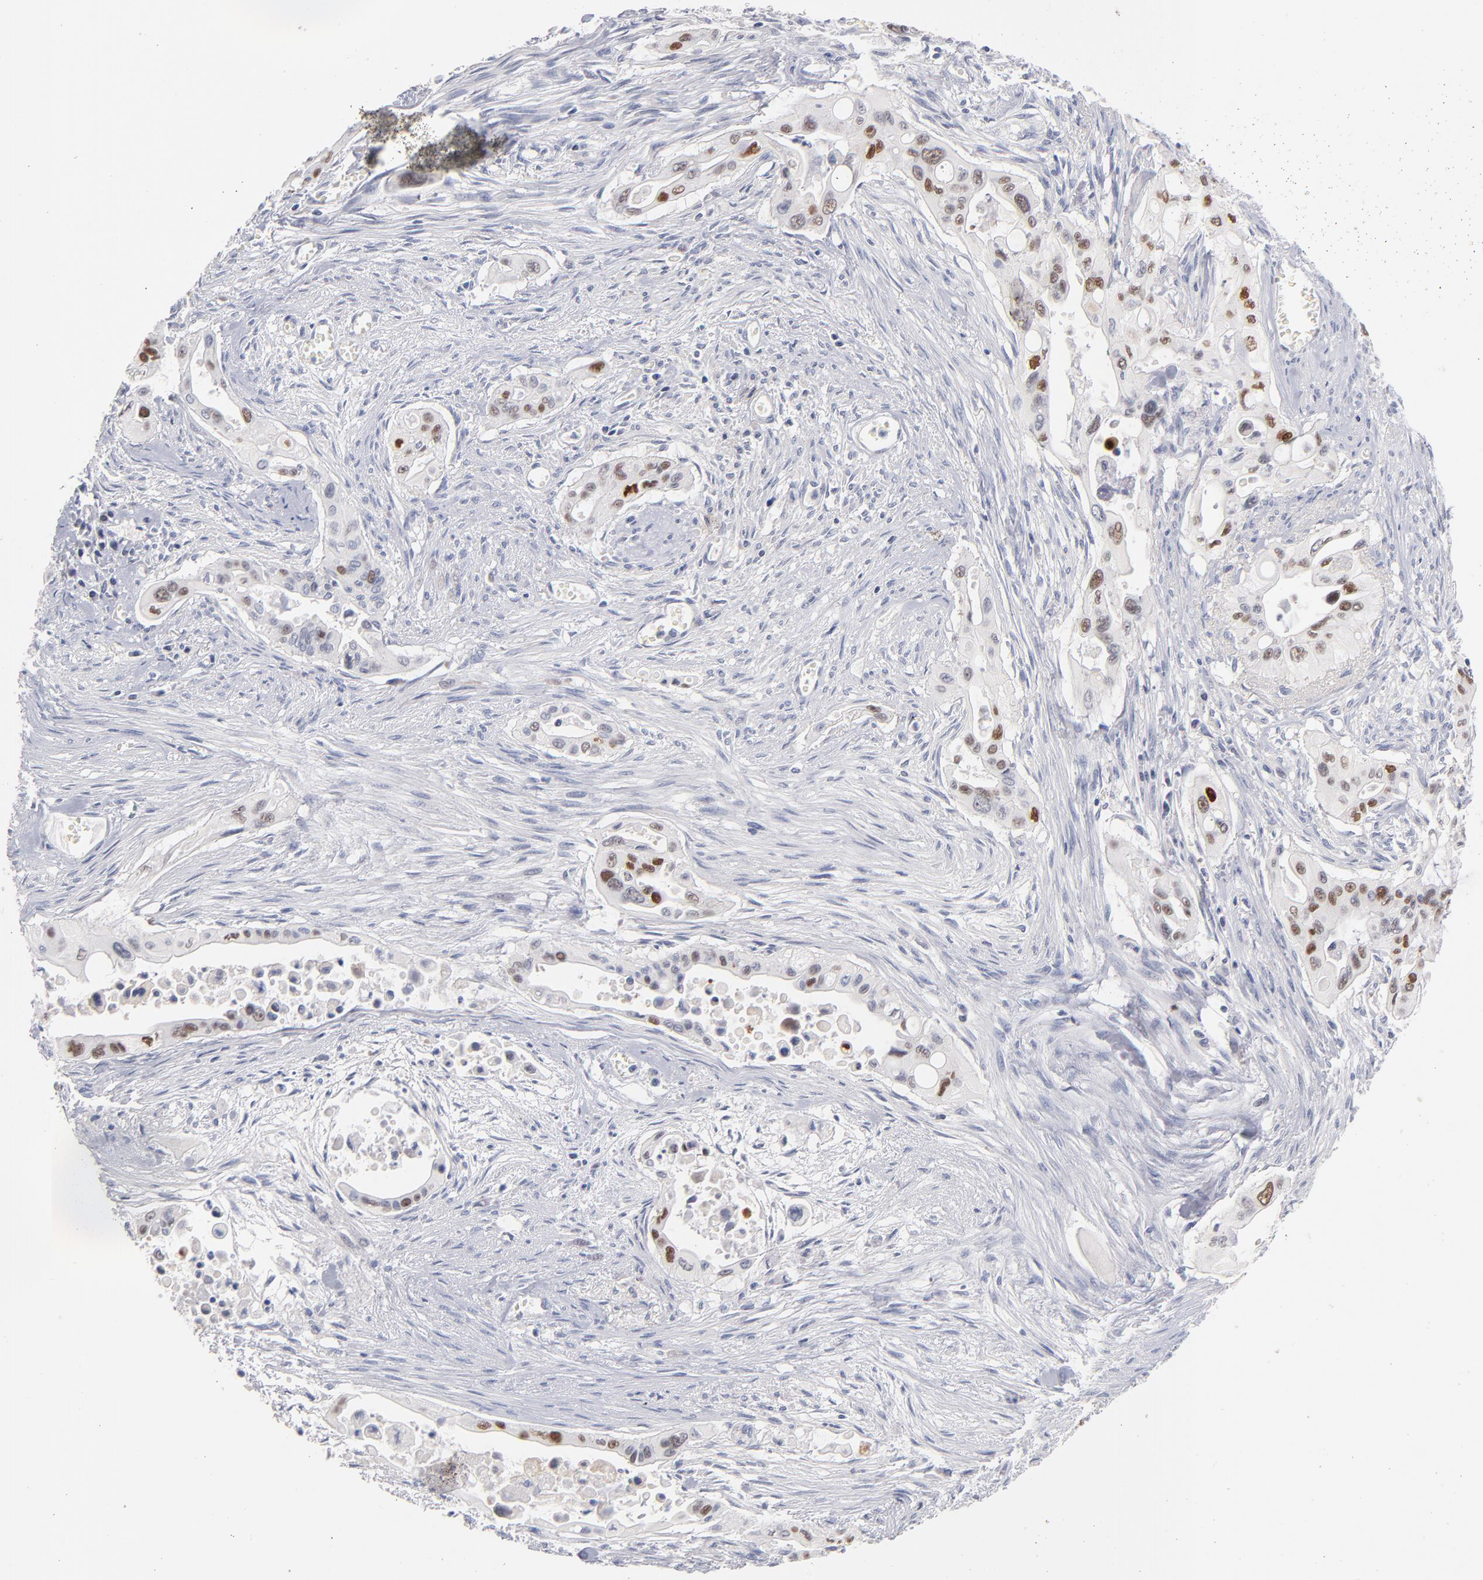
{"staining": {"intensity": "moderate", "quantity": "25%-75%", "location": "nuclear"}, "tissue": "pancreatic cancer", "cell_type": "Tumor cells", "image_type": "cancer", "snomed": [{"axis": "morphology", "description": "Adenocarcinoma, NOS"}, {"axis": "topography", "description": "Pancreas"}], "caption": "Protein staining shows moderate nuclear staining in approximately 25%-75% of tumor cells in pancreatic cancer (adenocarcinoma).", "gene": "PARP1", "patient": {"sex": "male", "age": 77}}